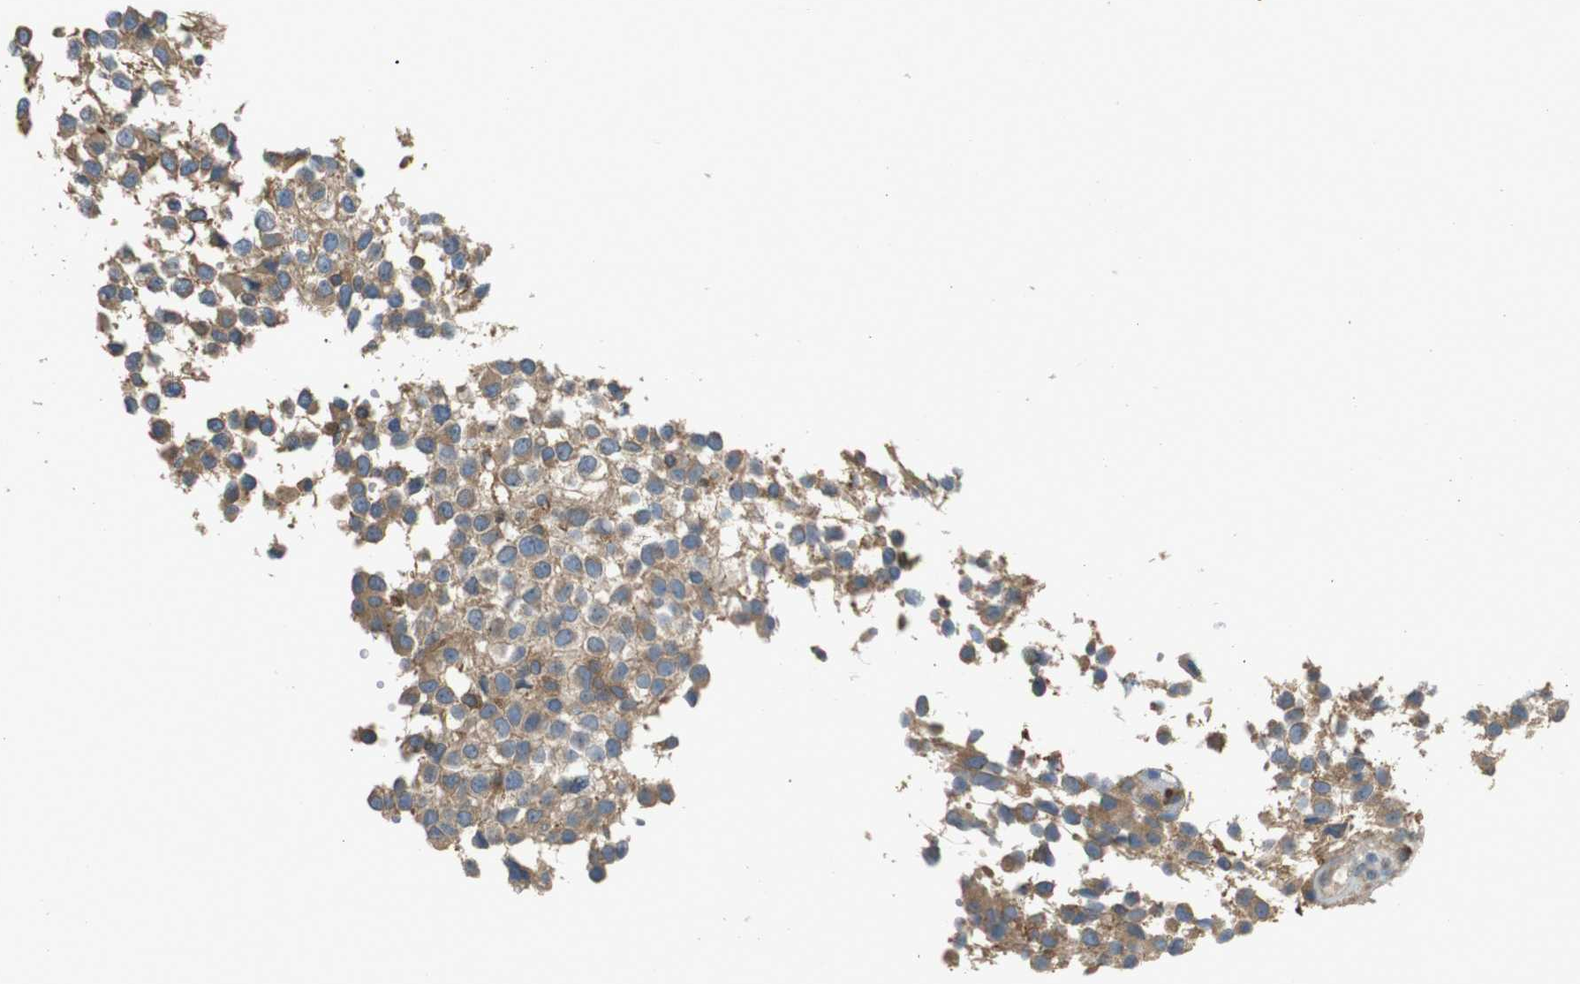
{"staining": {"intensity": "moderate", "quantity": ">75%", "location": "cytoplasmic/membranous"}, "tissue": "glioma", "cell_type": "Tumor cells", "image_type": "cancer", "snomed": [{"axis": "morphology", "description": "Glioma, malignant, High grade"}, {"axis": "topography", "description": "Brain"}], "caption": "This is a micrograph of immunohistochemistry staining of glioma, which shows moderate staining in the cytoplasmic/membranous of tumor cells.", "gene": "ARHGAP24", "patient": {"sex": "male", "age": 32}}